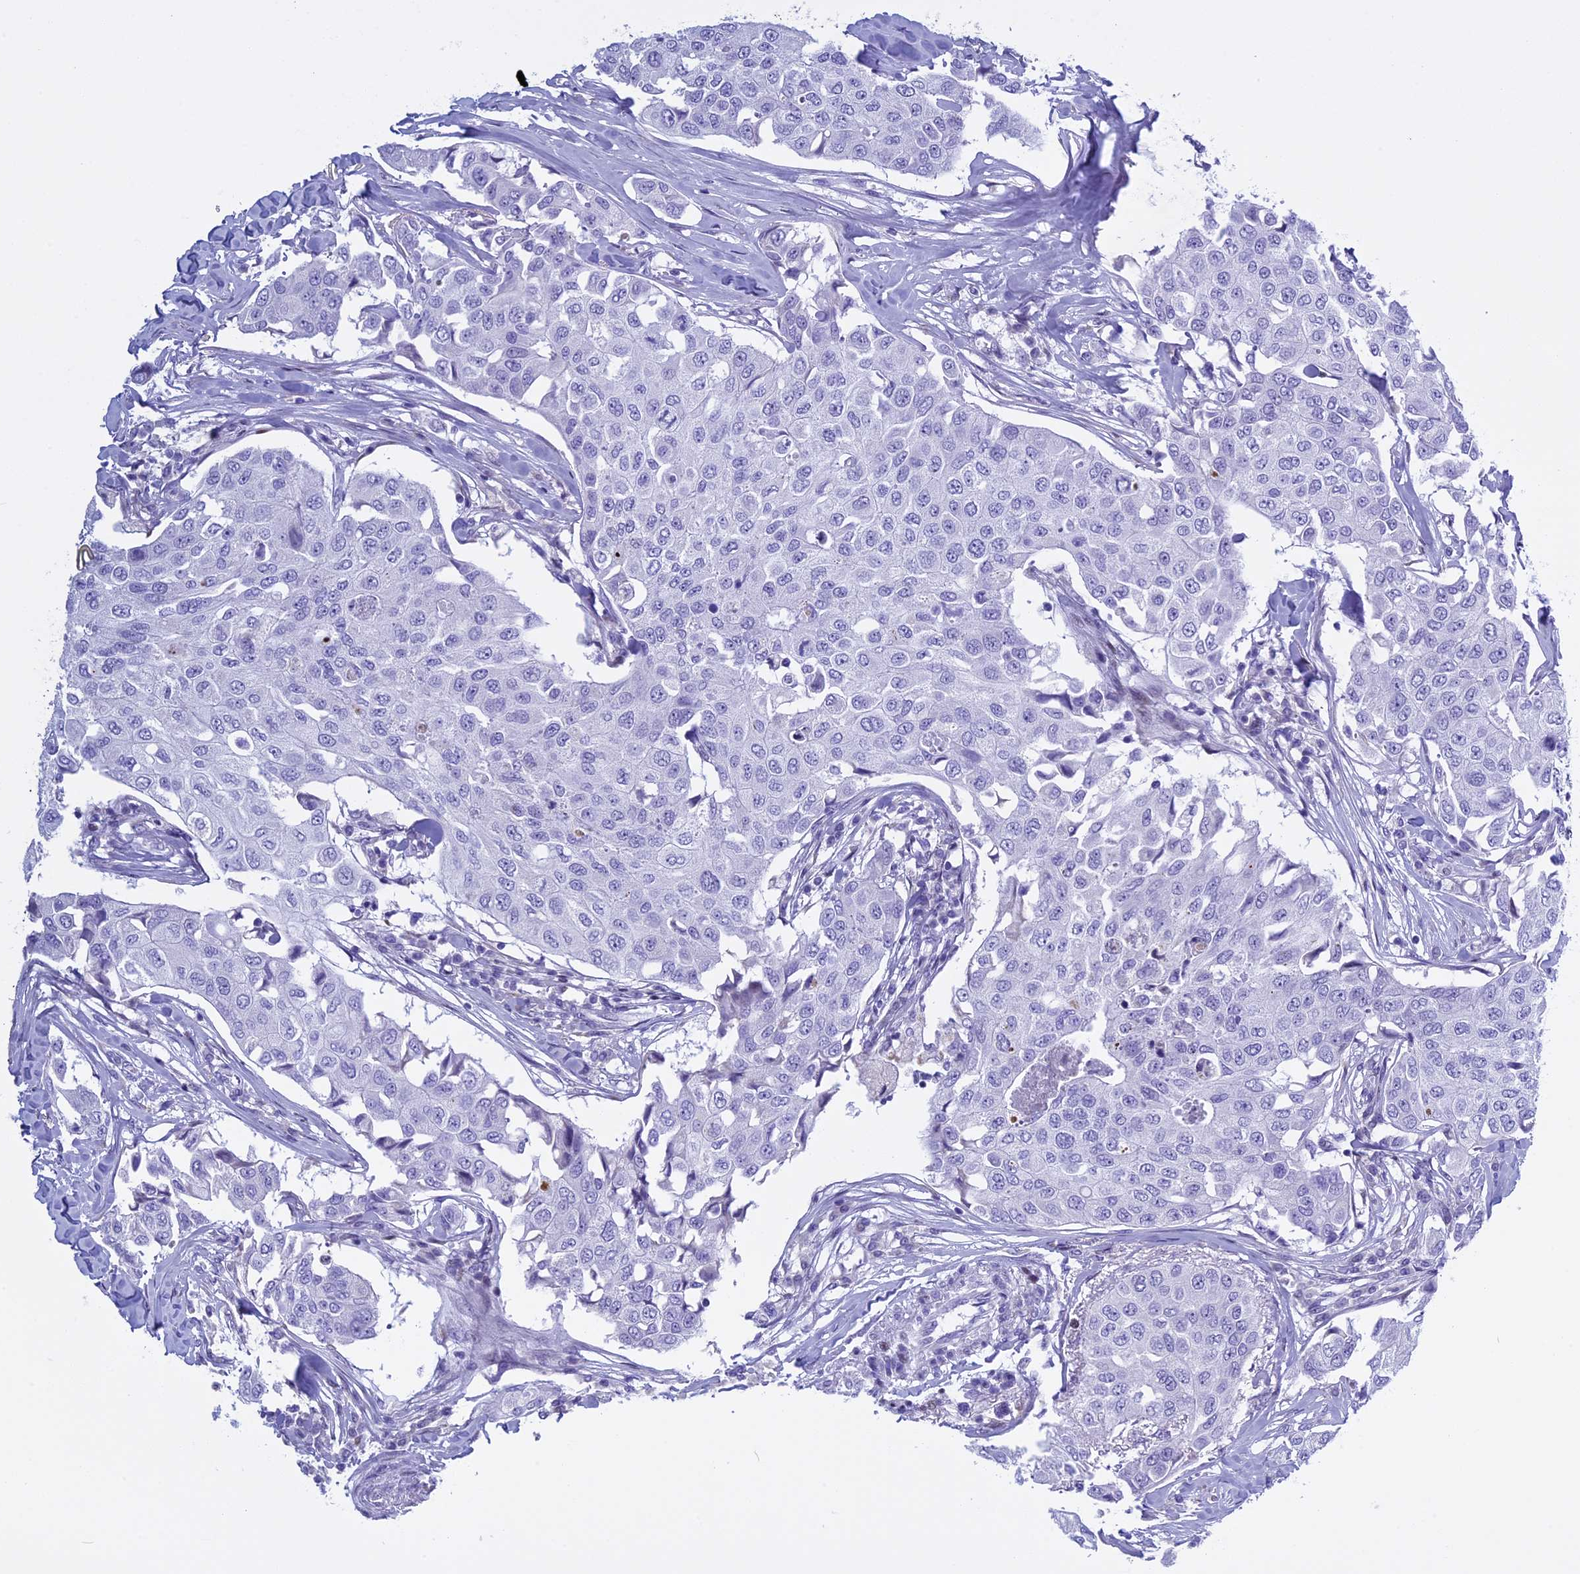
{"staining": {"intensity": "negative", "quantity": "none", "location": "none"}, "tissue": "breast cancer", "cell_type": "Tumor cells", "image_type": "cancer", "snomed": [{"axis": "morphology", "description": "Duct carcinoma"}, {"axis": "topography", "description": "Breast"}], "caption": "Tumor cells show no significant protein staining in breast invasive ductal carcinoma.", "gene": "KCTD21", "patient": {"sex": "female", "age": 80}}